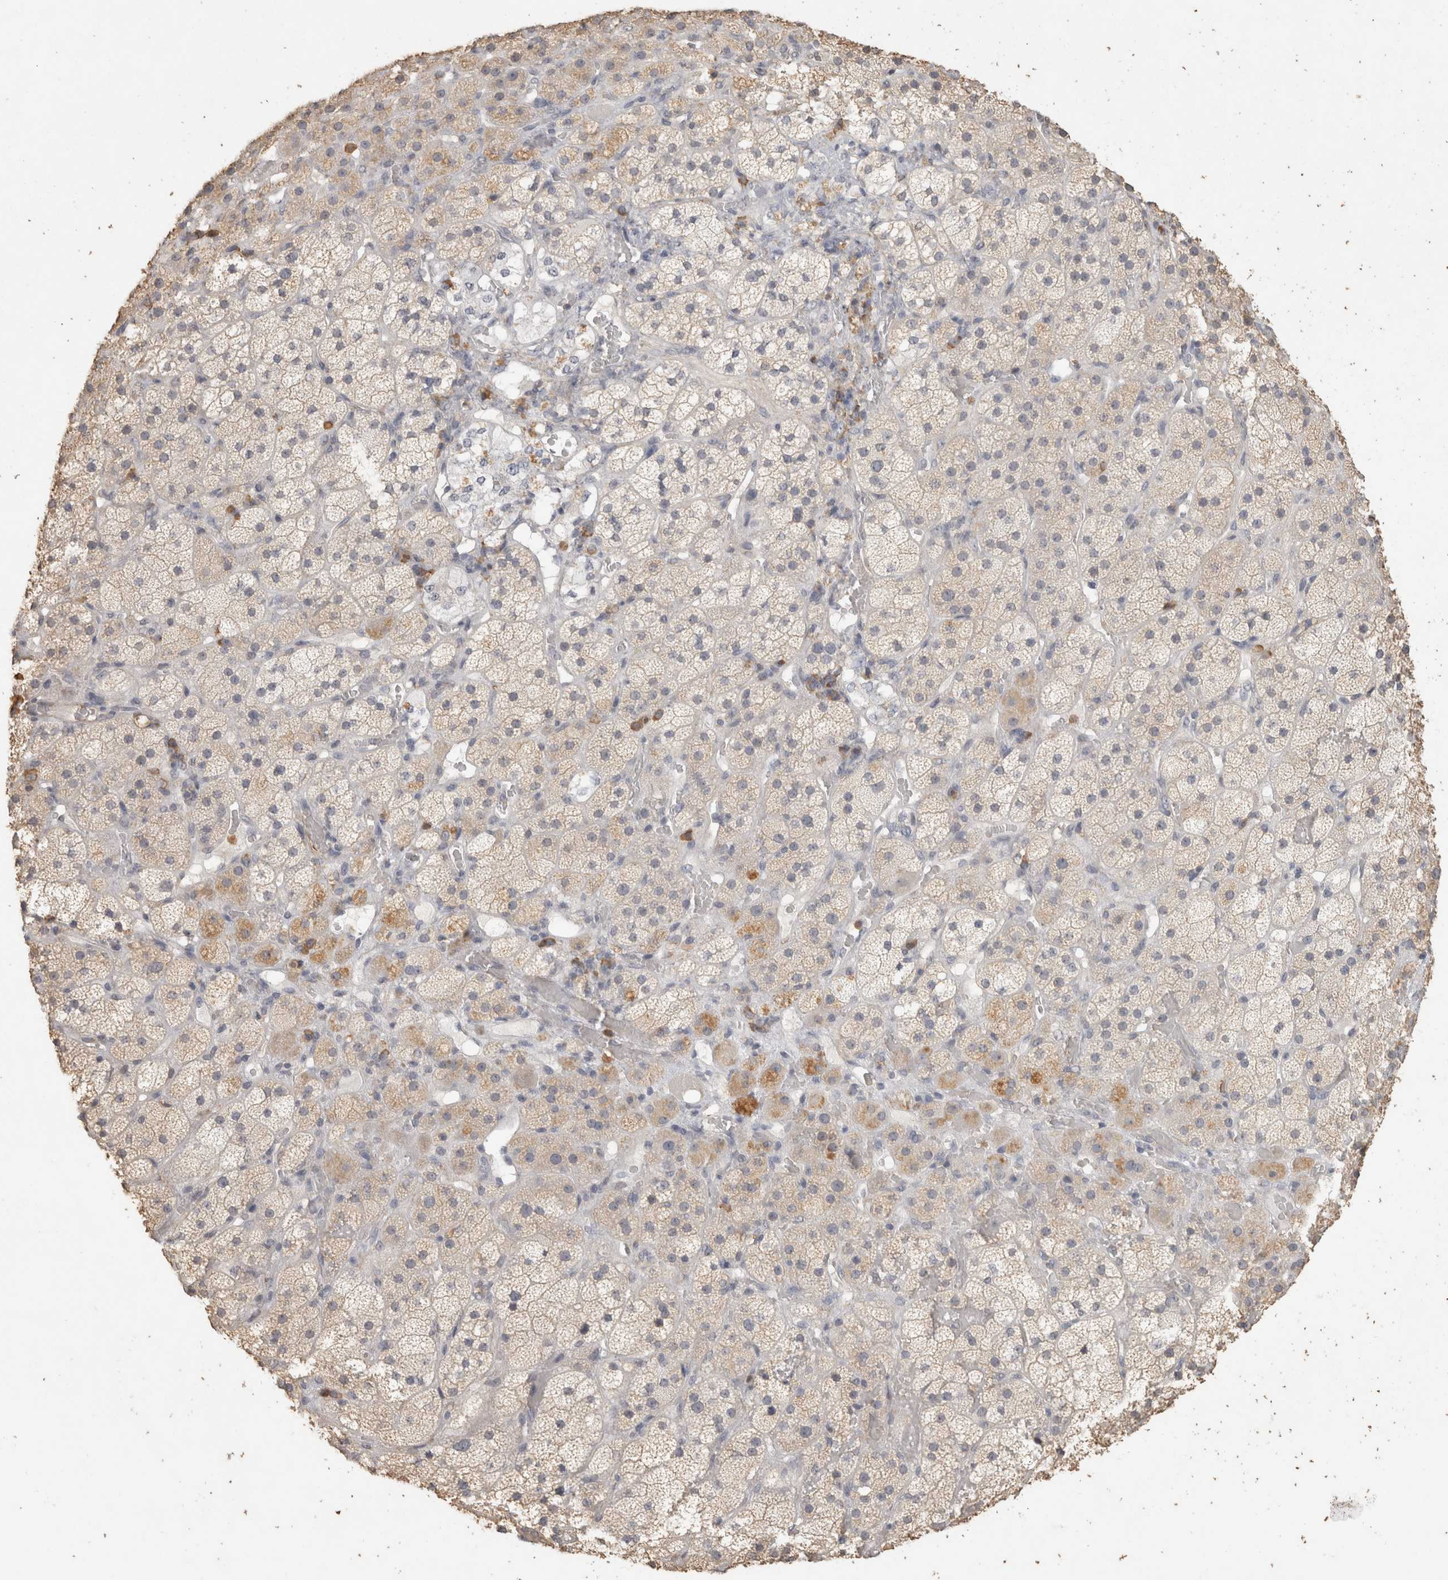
{"staining": {"intensity": "weak", "quantity": "<25%", "location": "cytoplasmic/membranous"}, "tissue": "adrenal gland", "cell_type": "Glandular cells", "image_type": "normal", "snomed": [{"axis": "morphology", "description": "Normal tissue, NOS"}, {"axis": "topography", "description": "Adrenal gland"}], "caption": "High magnification brightfield microscopy of unremarkable adrenal gland stained with DAB (3,3'-diaminobenzidine) (brown) and counterstained with hematoxylin (blue): glandular cells show no significant expression. (DAB (3,3'-diaminobenzidine) immunohistochemistry, high magnification).", "gene": "REPS2", "patient": {"sex": "male", "age": 57}}